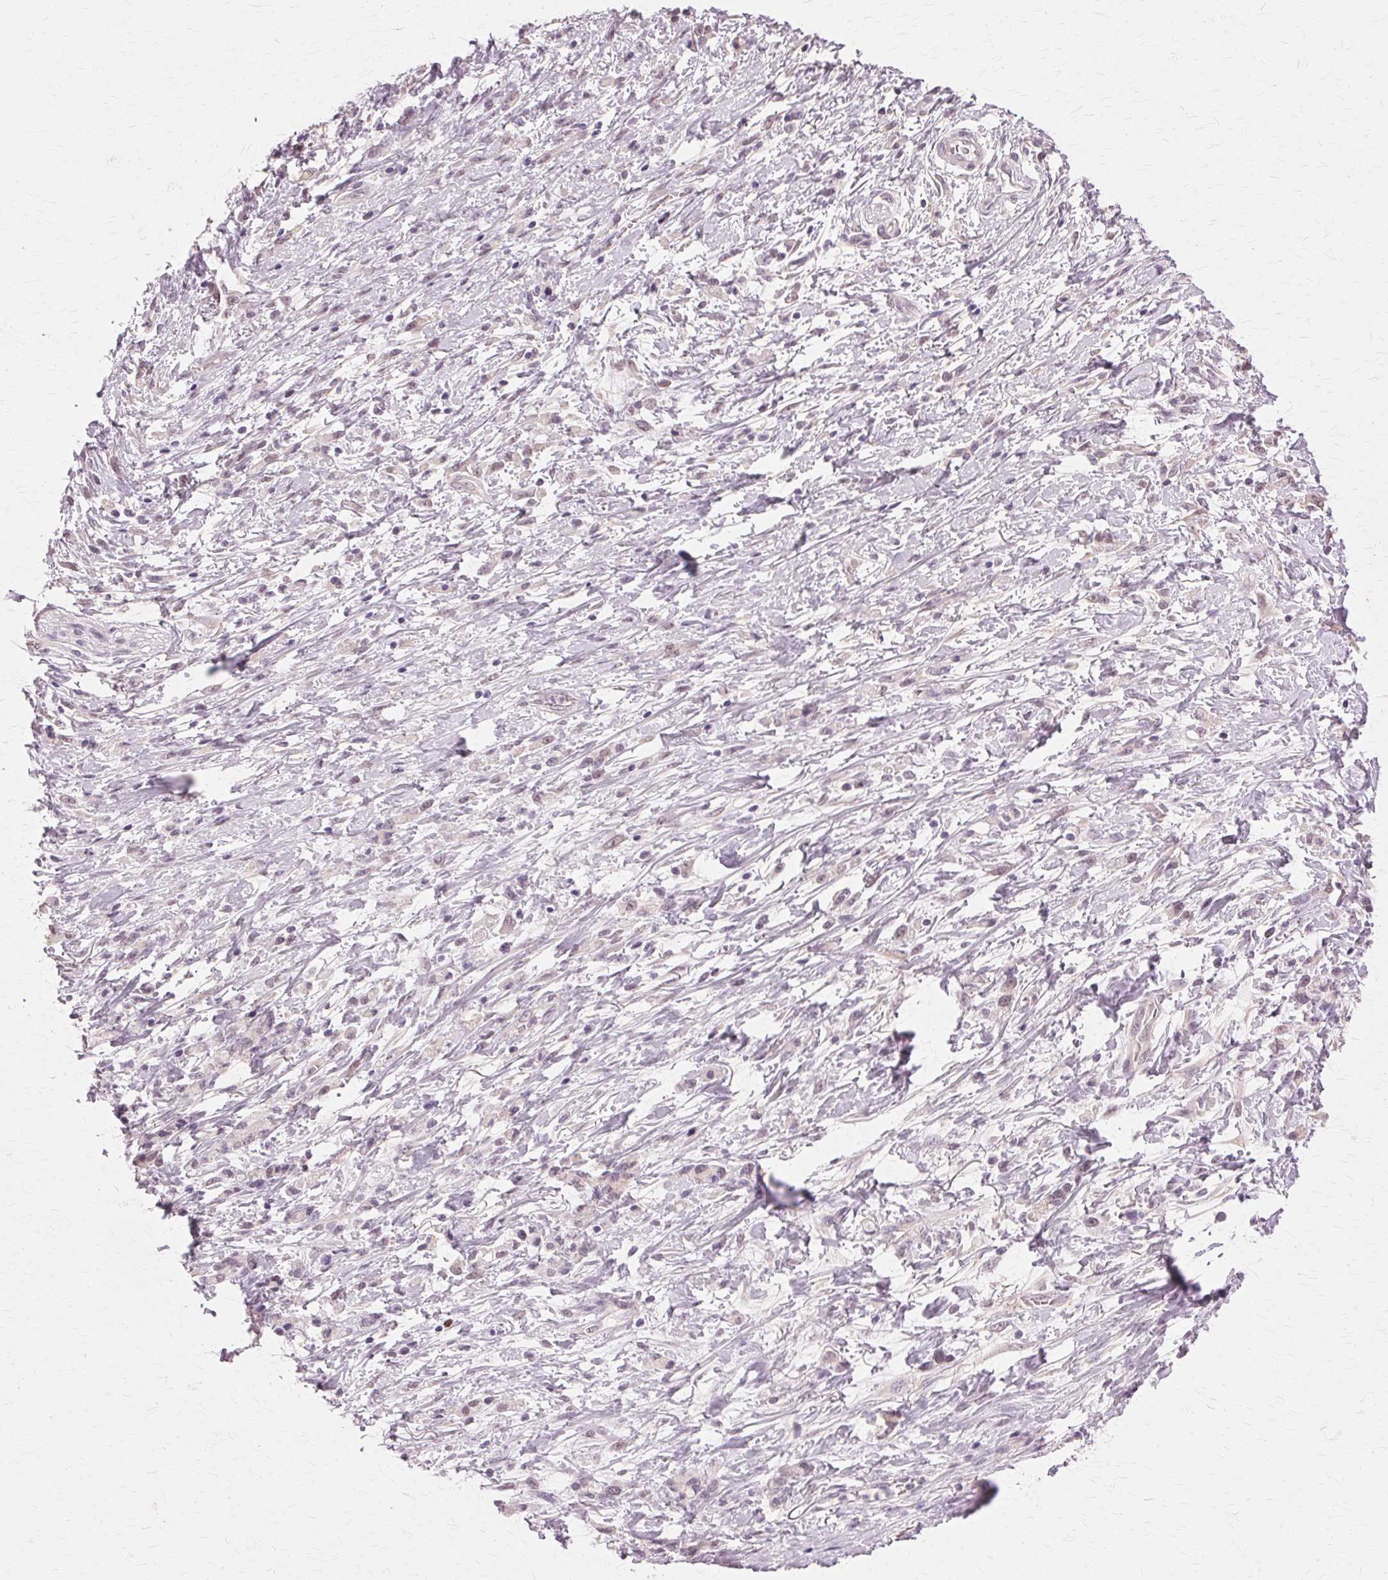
{"staining": {"intensity": "negative", "quantity": "none", "location": "none"}, "tissue": "stomach cancer", "cell_type": "Tumor cells", "image_type": "cancer", "snomed": [{"axis": "morphology", "description": "Adenocarcinoma, NOS"}, {"axis": "topography", "description": "Stomach"}], "caption": "Stomach cancer stained for a protein using IHC reveals no expression tumor cells.", "gene": "PRMT5", "patient": {"sex": "female", "age": 84}}